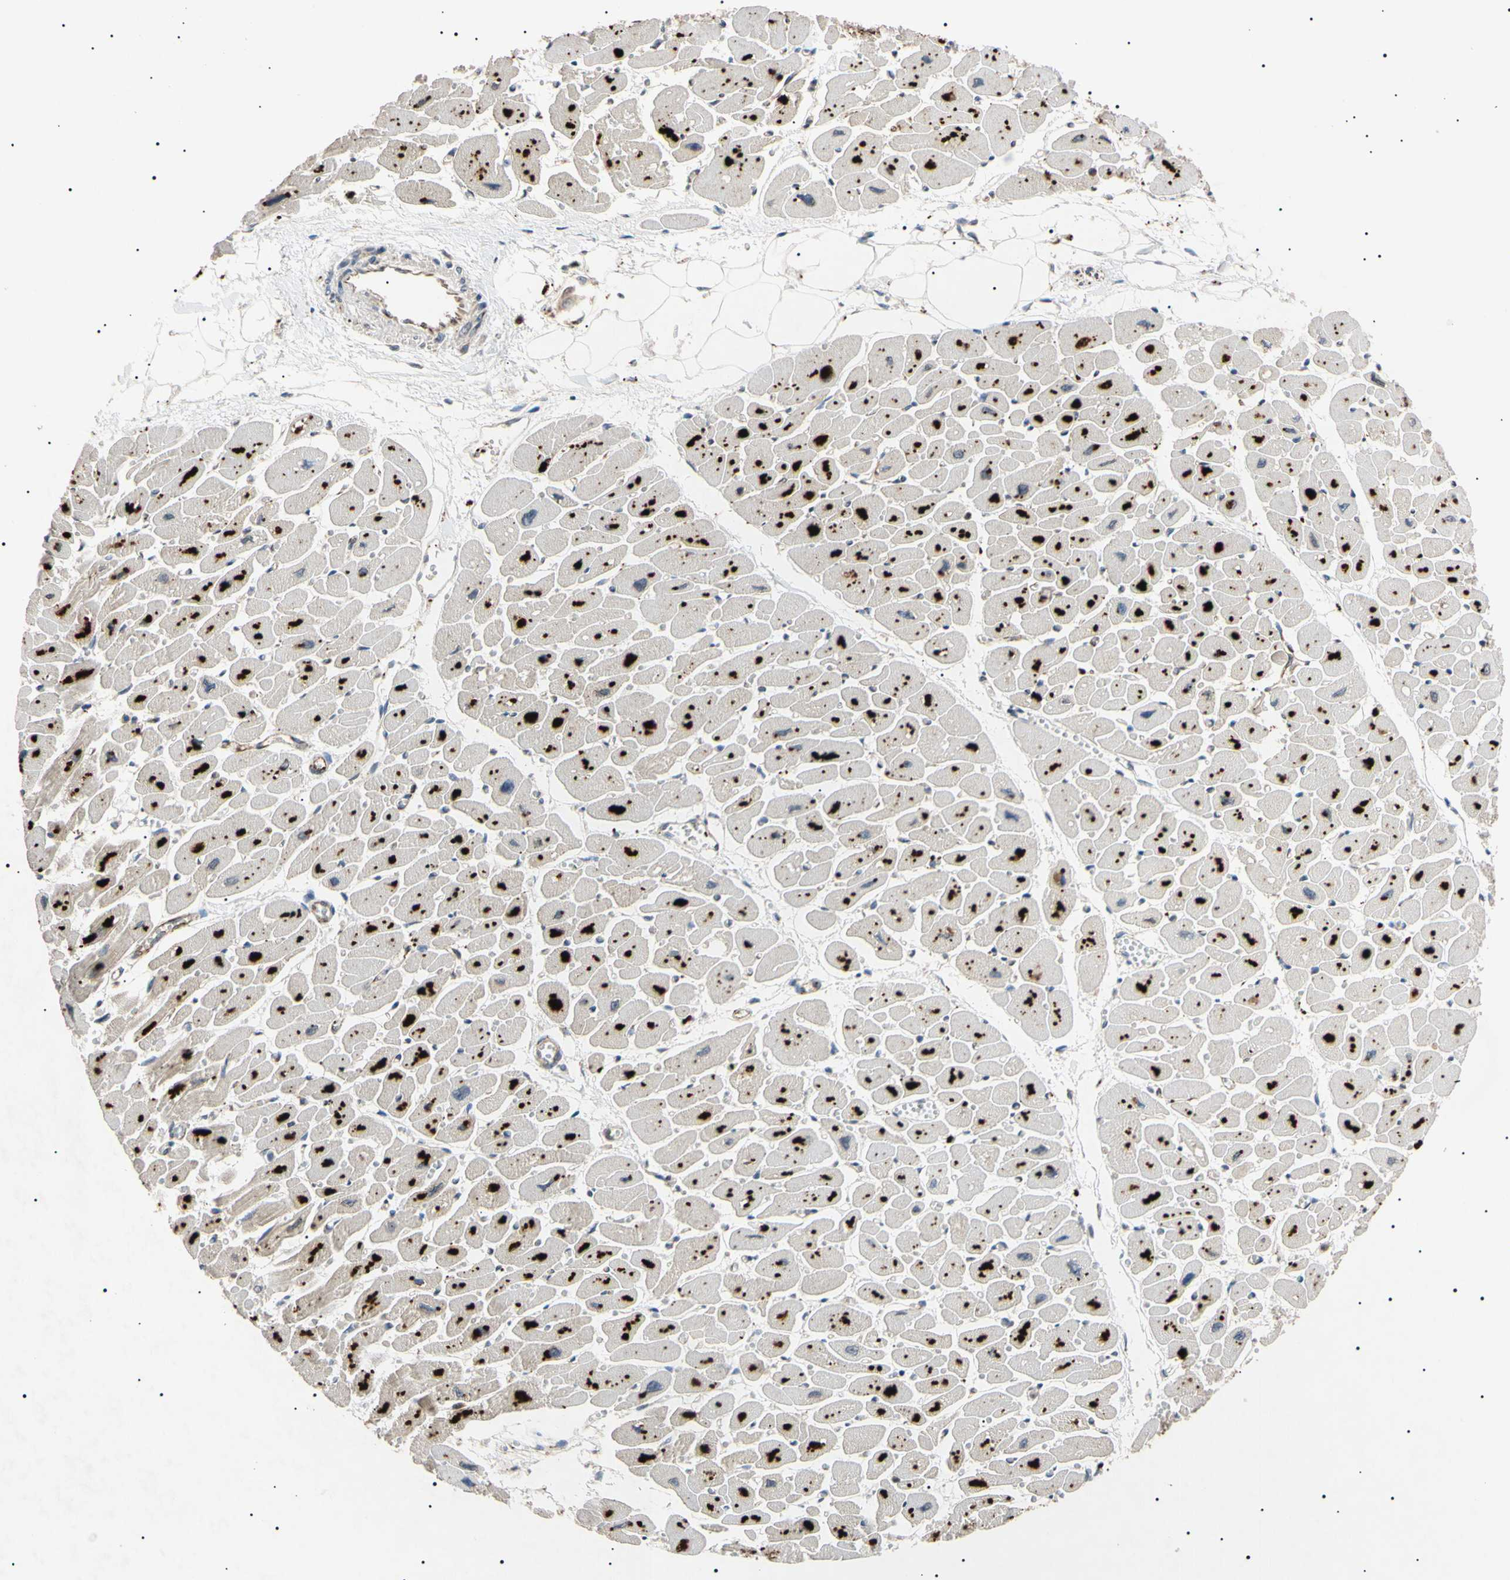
{"staining": {"intensity": "strong", "quantity": ">75%", "location": "cytoplasmic/membranous"}, "tissue": "heart muscle", "cell_type": "Cardiomyocytes", "image_type": "normal", "snomed": [{"axis": "morphology", "description": "Normal tissue, NOS"}, {"axis": "topography", "description": "Heart"}], "caption": "DAB immunohistochemical staining of normal heart muscle shows strong cytoplasmic/membranous protein expression in about >75% of cardiomyocytes. (Brightfield microscopy of DAB IHC at high magnification).", "gene": "TUBB4A", "patient": {"sex": "female", "age": 54}}